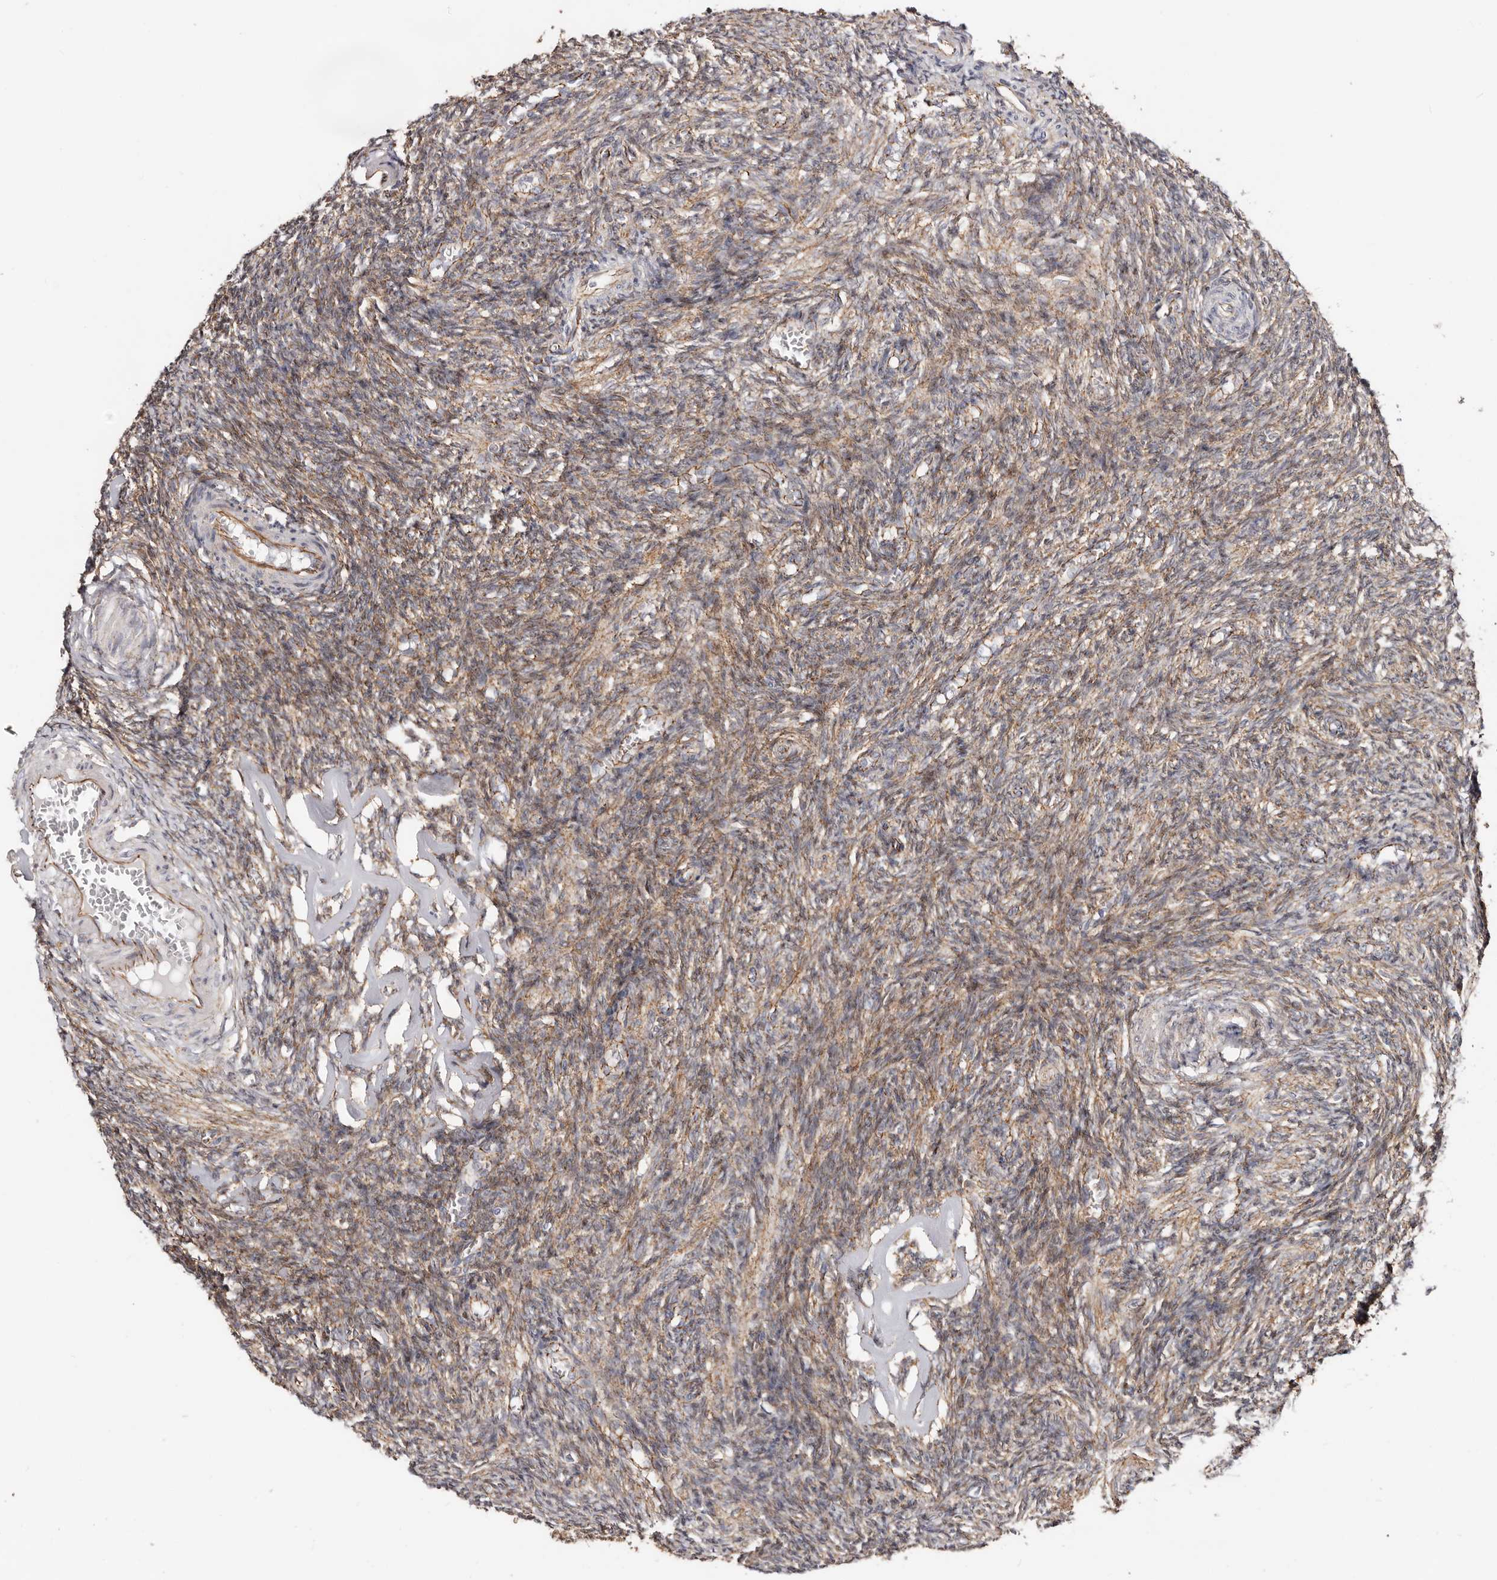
{"staining": {"intensity": "moderate", "quantity": ">75%", "location": "cytoplasmic/membranous"}, "tissue": "ovary", "cell_type": "Follicle cells", "image_type": "normal", "snomed": [{"axis": "morphology", "description": "Normal tissue, NOS"}, {"axis": "topography", "description": "Ovary"}], "caption": "Immunohistochemical staining of normal ovary displays medium levels of moderate cytoplasmic/membranous expression in about >75% of follicle cells.", "gene": "CTNNB1", "patient": {"sex": "female", "age": 27}}